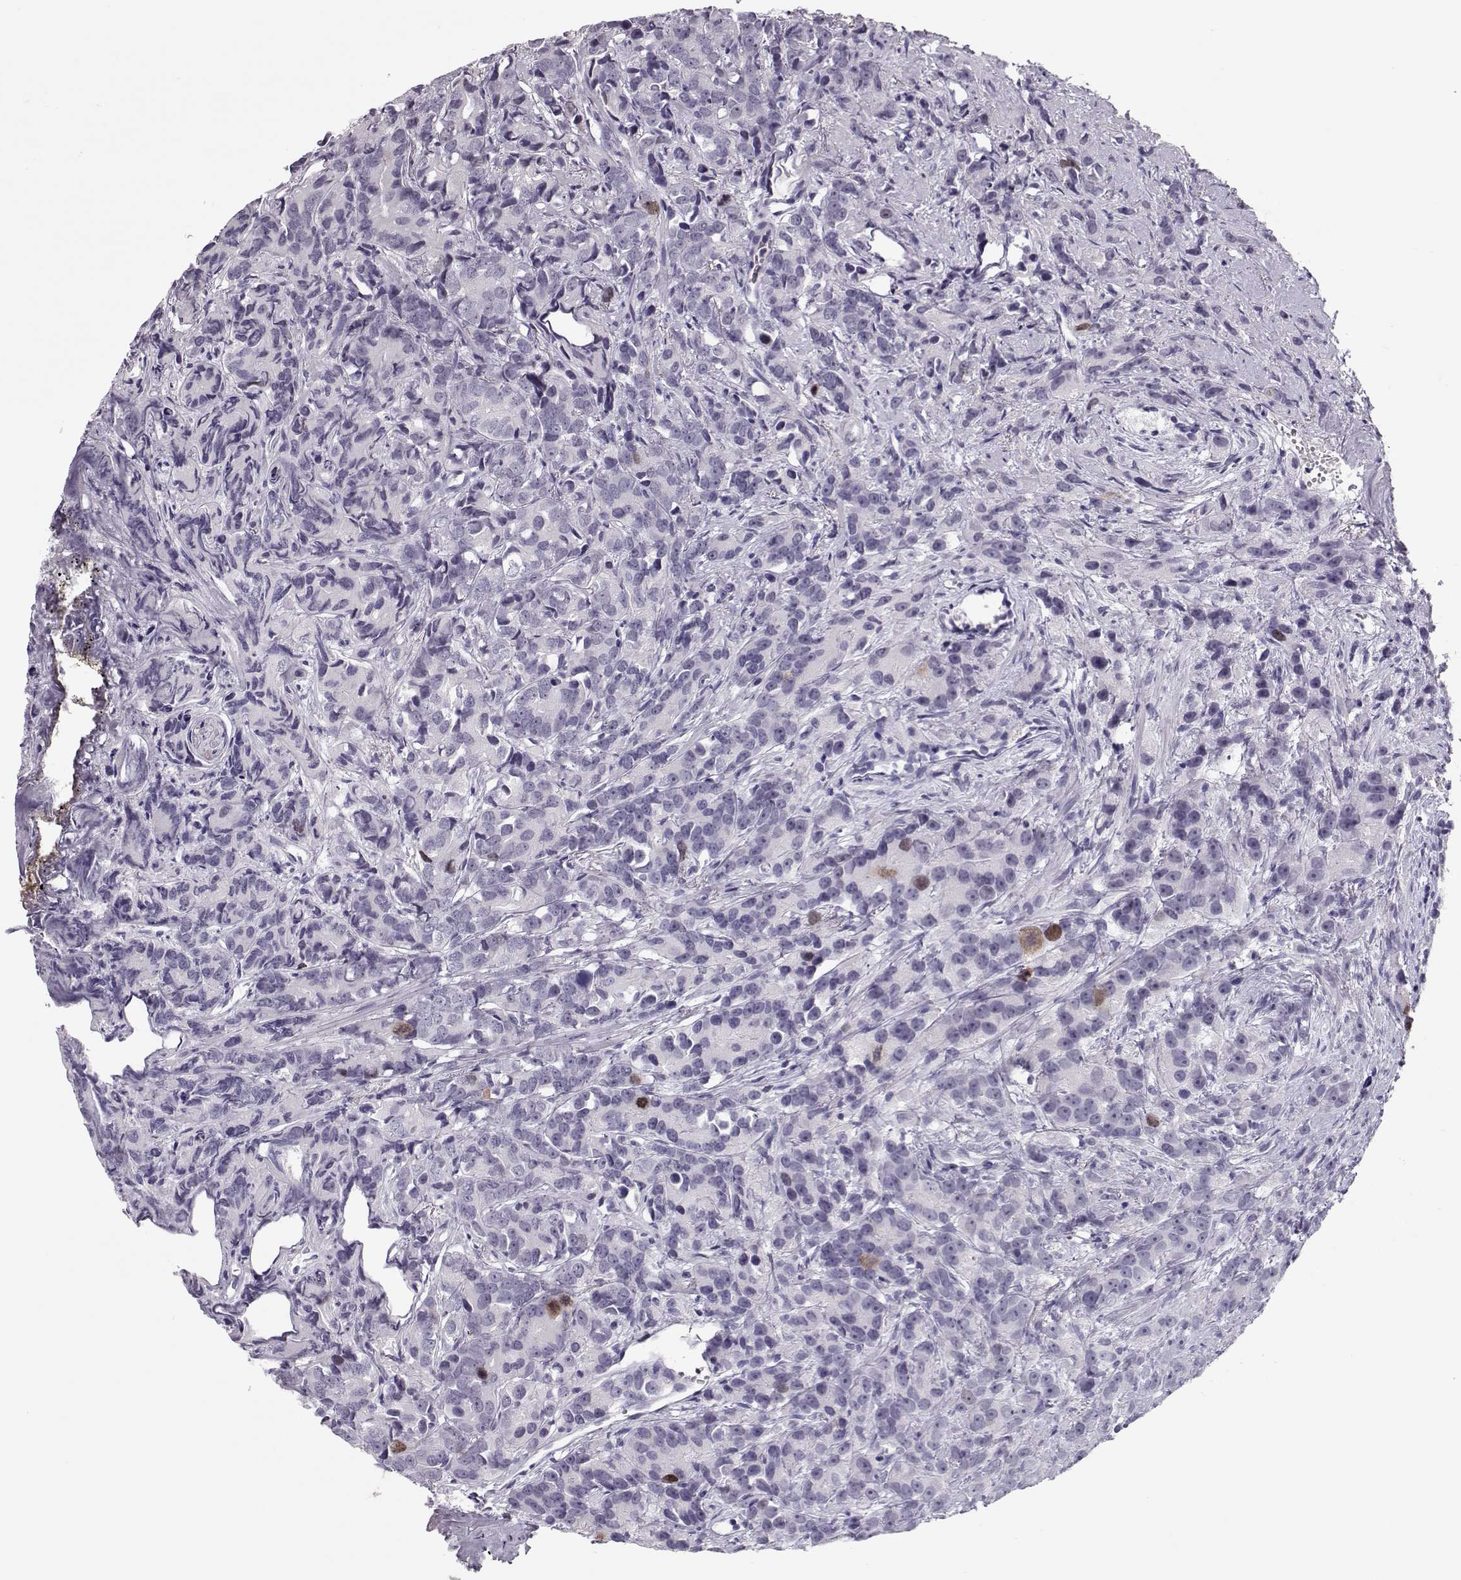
{"staining": {"intensity": "moderate", "quantity": "<25%", "location": "nuclear"}, "tissue": "prostate cancer", "cell_type": "Tumor cells", "image_type": "cancer", "snomed": [{"axis": "morphology", "description": "Adenocarcinoma, High grade"}, {"axis": "topography", "description": "Prostate"}], "caption": "Prostate high-grade adenocarcinoma stained with a protein marker reveals moderate staining in tumor cells.", "gene": "SGO1", "patient": {"sex": "male", "age": 90}}